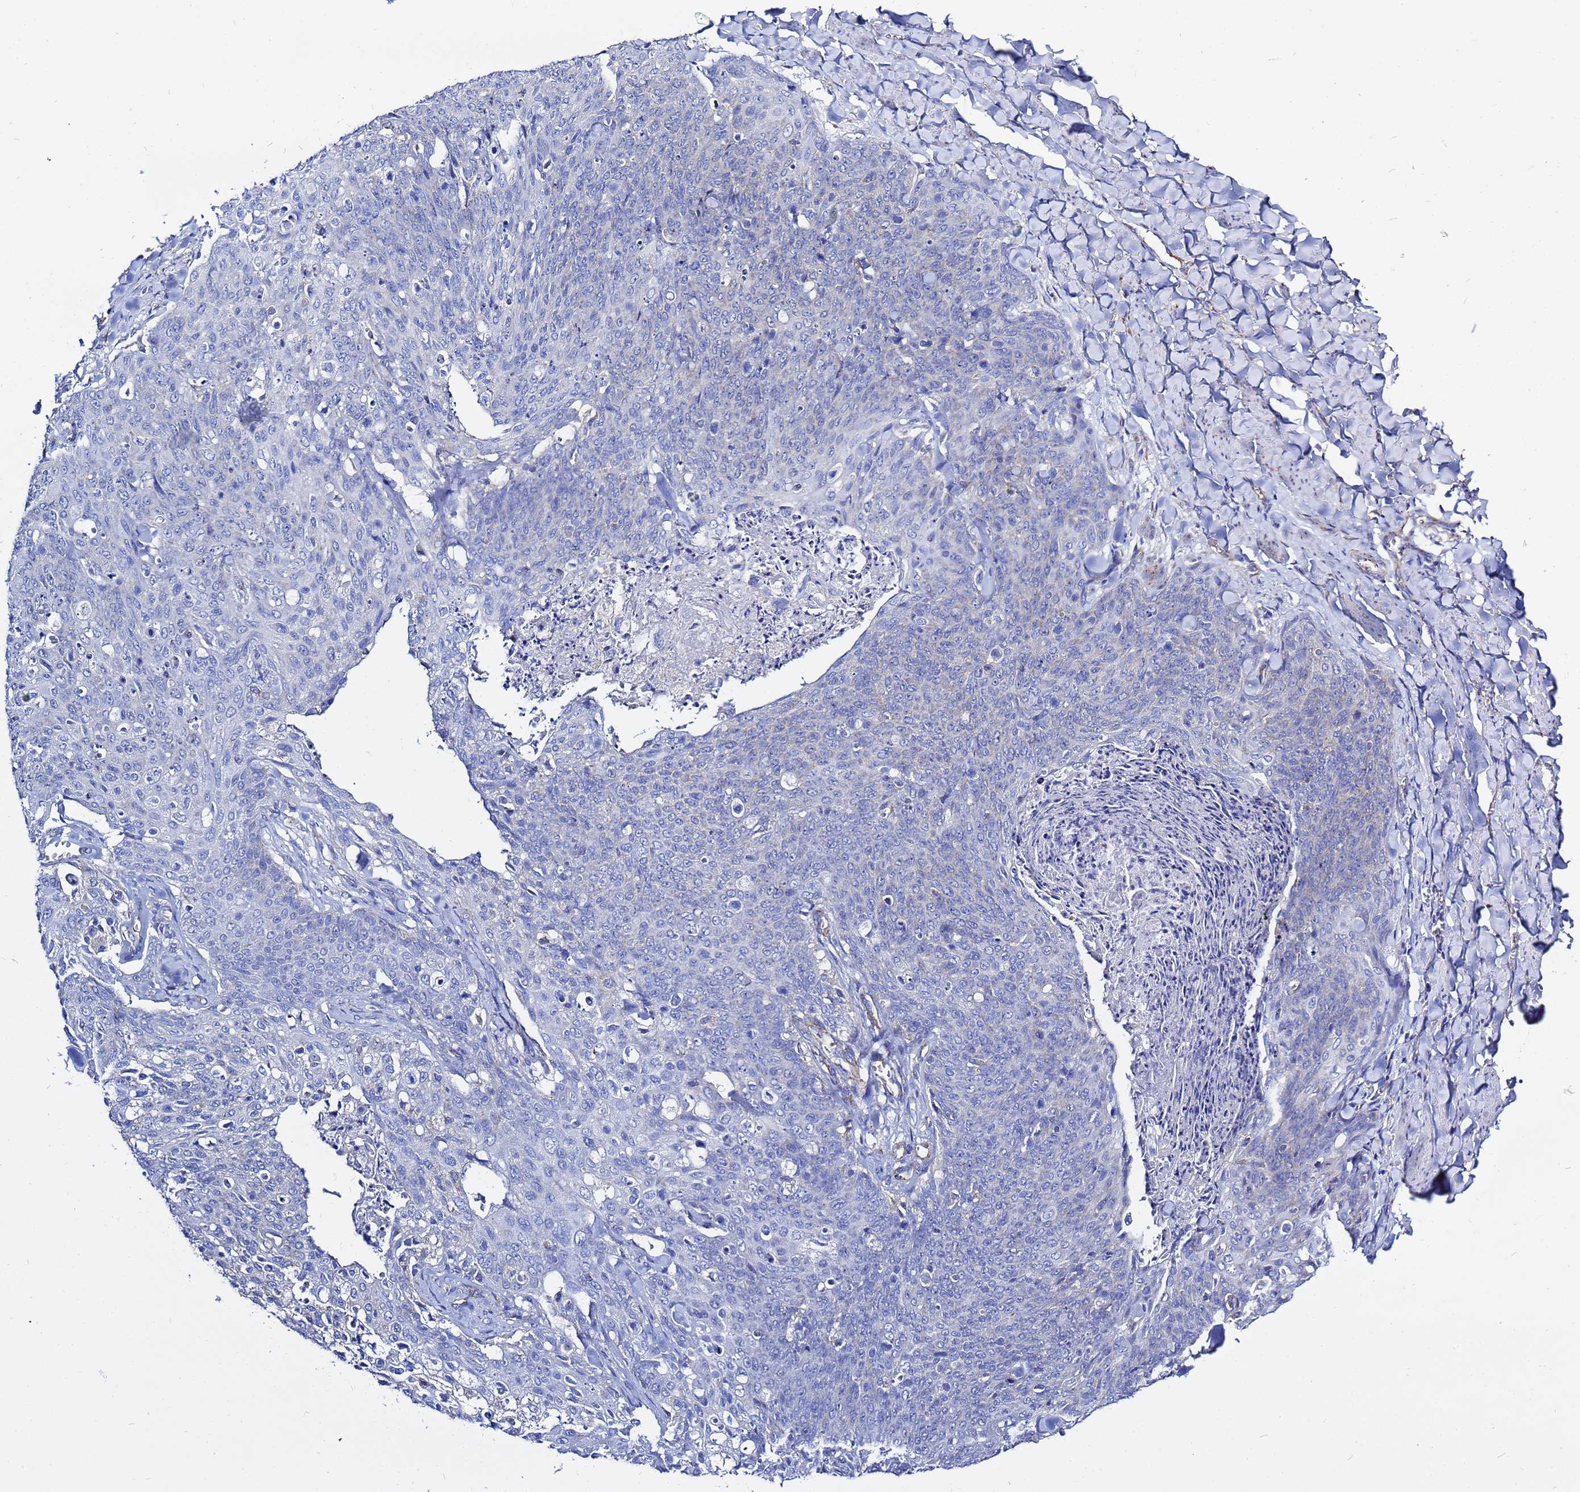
{"staining": {"intensity": "negative", "quantity": "none", "location": "none"}, "tissue": "skin cancer", "cell_type": "Tumor cells", "image_type": "cancer", "snomed": [{"axis": "morphology", "description": "Squamous cell carcinoma, NOS"}, {"axis": "topography", "description": "Skin"}, {"axis": "topography", "description": "Vulva"}], "caption": "Skin squamous cell carcinoma was stained to show a protein in brown. There is no significant expression in tumor cells. The staining is performed using DAB brown chromogen with nuclei counter-stained in using hematoxylin.", "gene": "FAHD2A", "patient": {"sex": "female", "age": 85}}